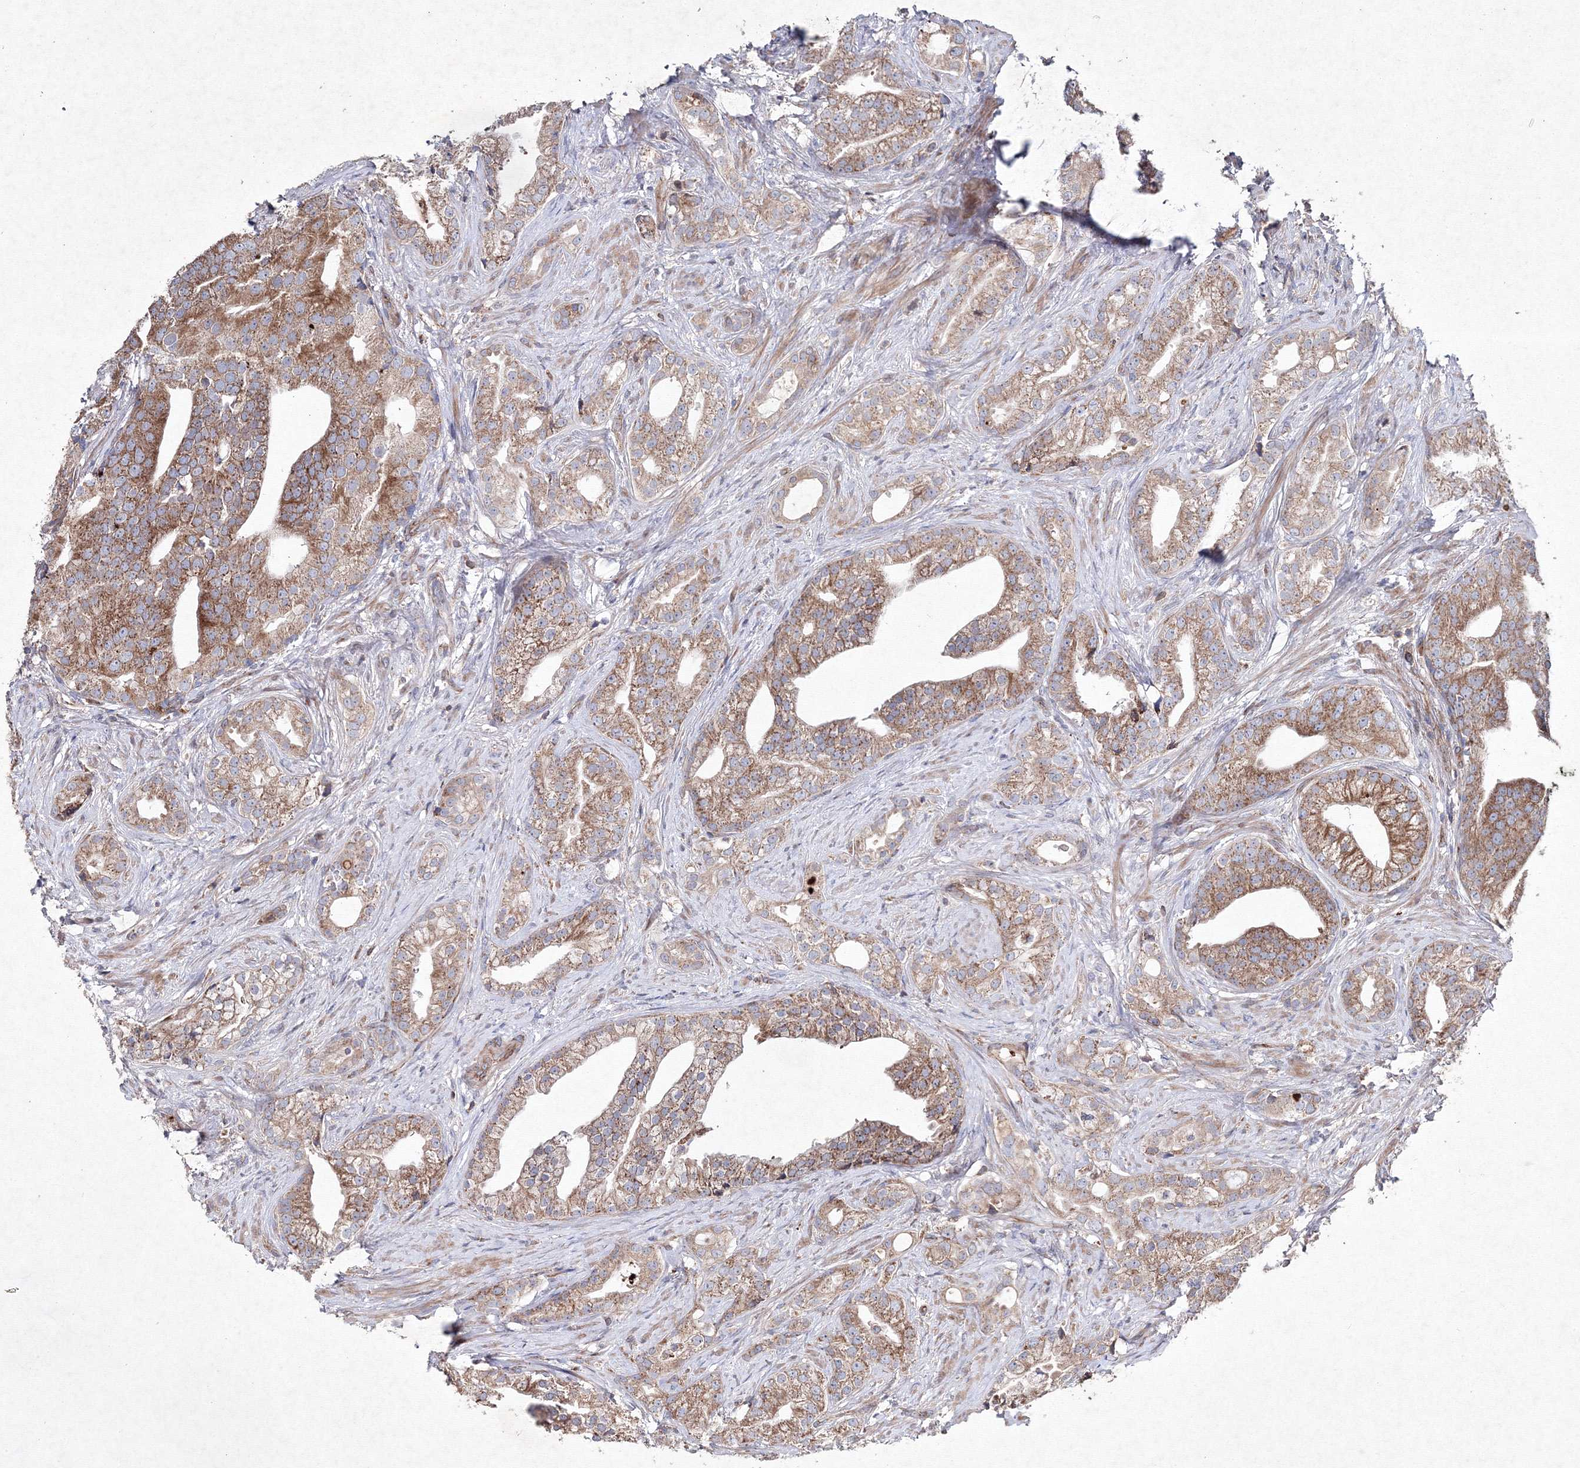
{"staining": {"intensity": "moderate", "quantity": ">75%", "location": "cytoplasmic/membranous"}, "tissue": "prostate cancer", "cell_type": "Tumor cells", "image_type": "cancer", "snomed": [{"axis": "morphology", "description": "Adenocarcinoma, Low grade"}, {"axis": "topography", "description": "Prostate"}], "caption": "A photomicrograph of prostate cancer stained for a protein shows moderate cytoplasmic/membranous brown staining in tumor cells.", "gene": "GFM1", "patient": {"sex": "male", "age": 71}}